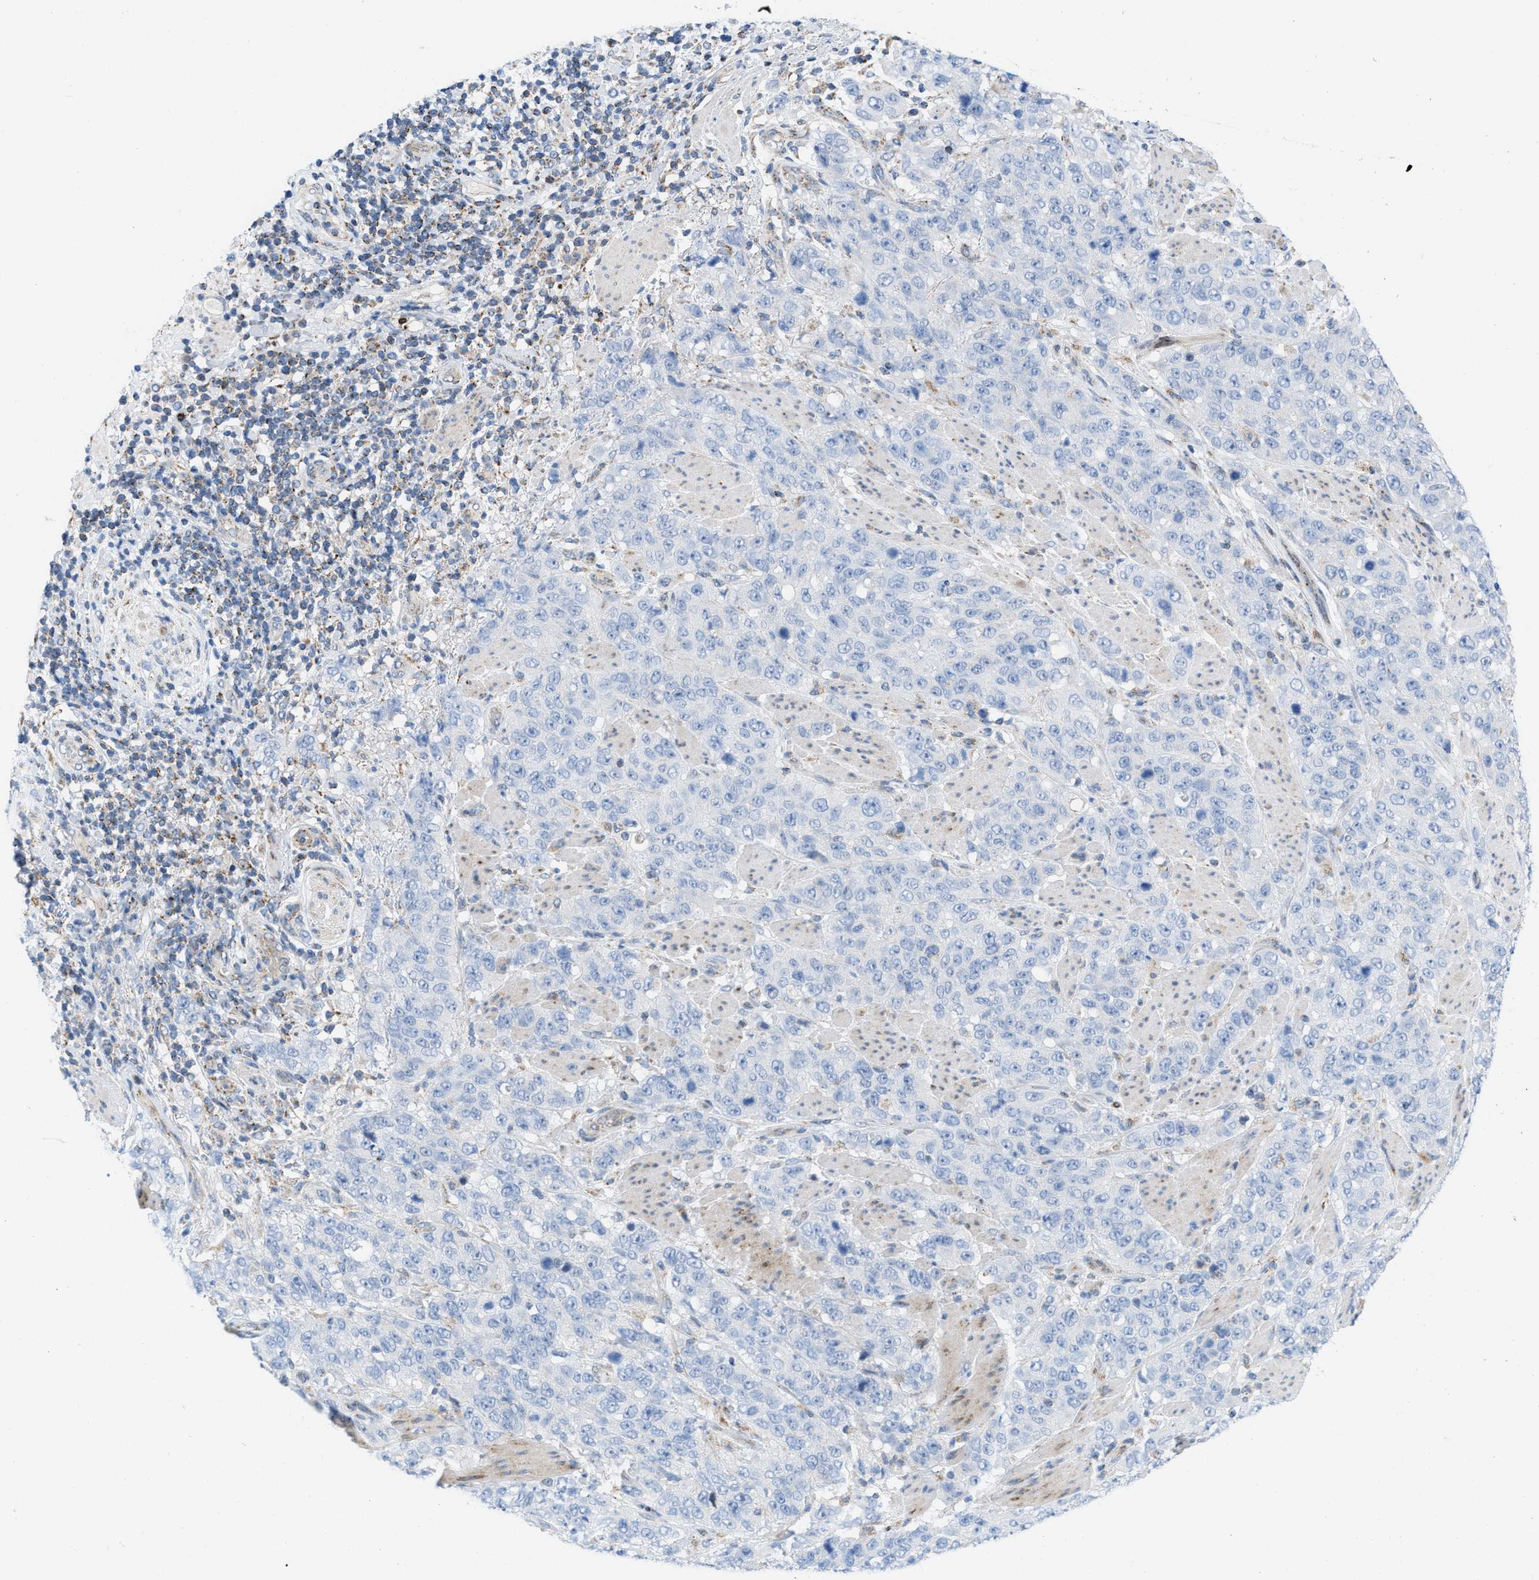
{"staining": {"intensity": "negative", "quantity": "none", "location": "none"}, "tissue": "stomach cancer", "cell_type": "Tumor cells", "image_type": "cancer", "snomed": [{"axis": "morphology", "description": "Adenocarcinoma, NOS"}, {"axis": "topography", "description": "Stomach"}], "caption": "The immunohistochemistry histopathology image has no significant positivity in tumor cells of stomach adenocarcinoma tissue.", "gene": "RBBP9", "patient": {"sex": "male", "age": 48}}